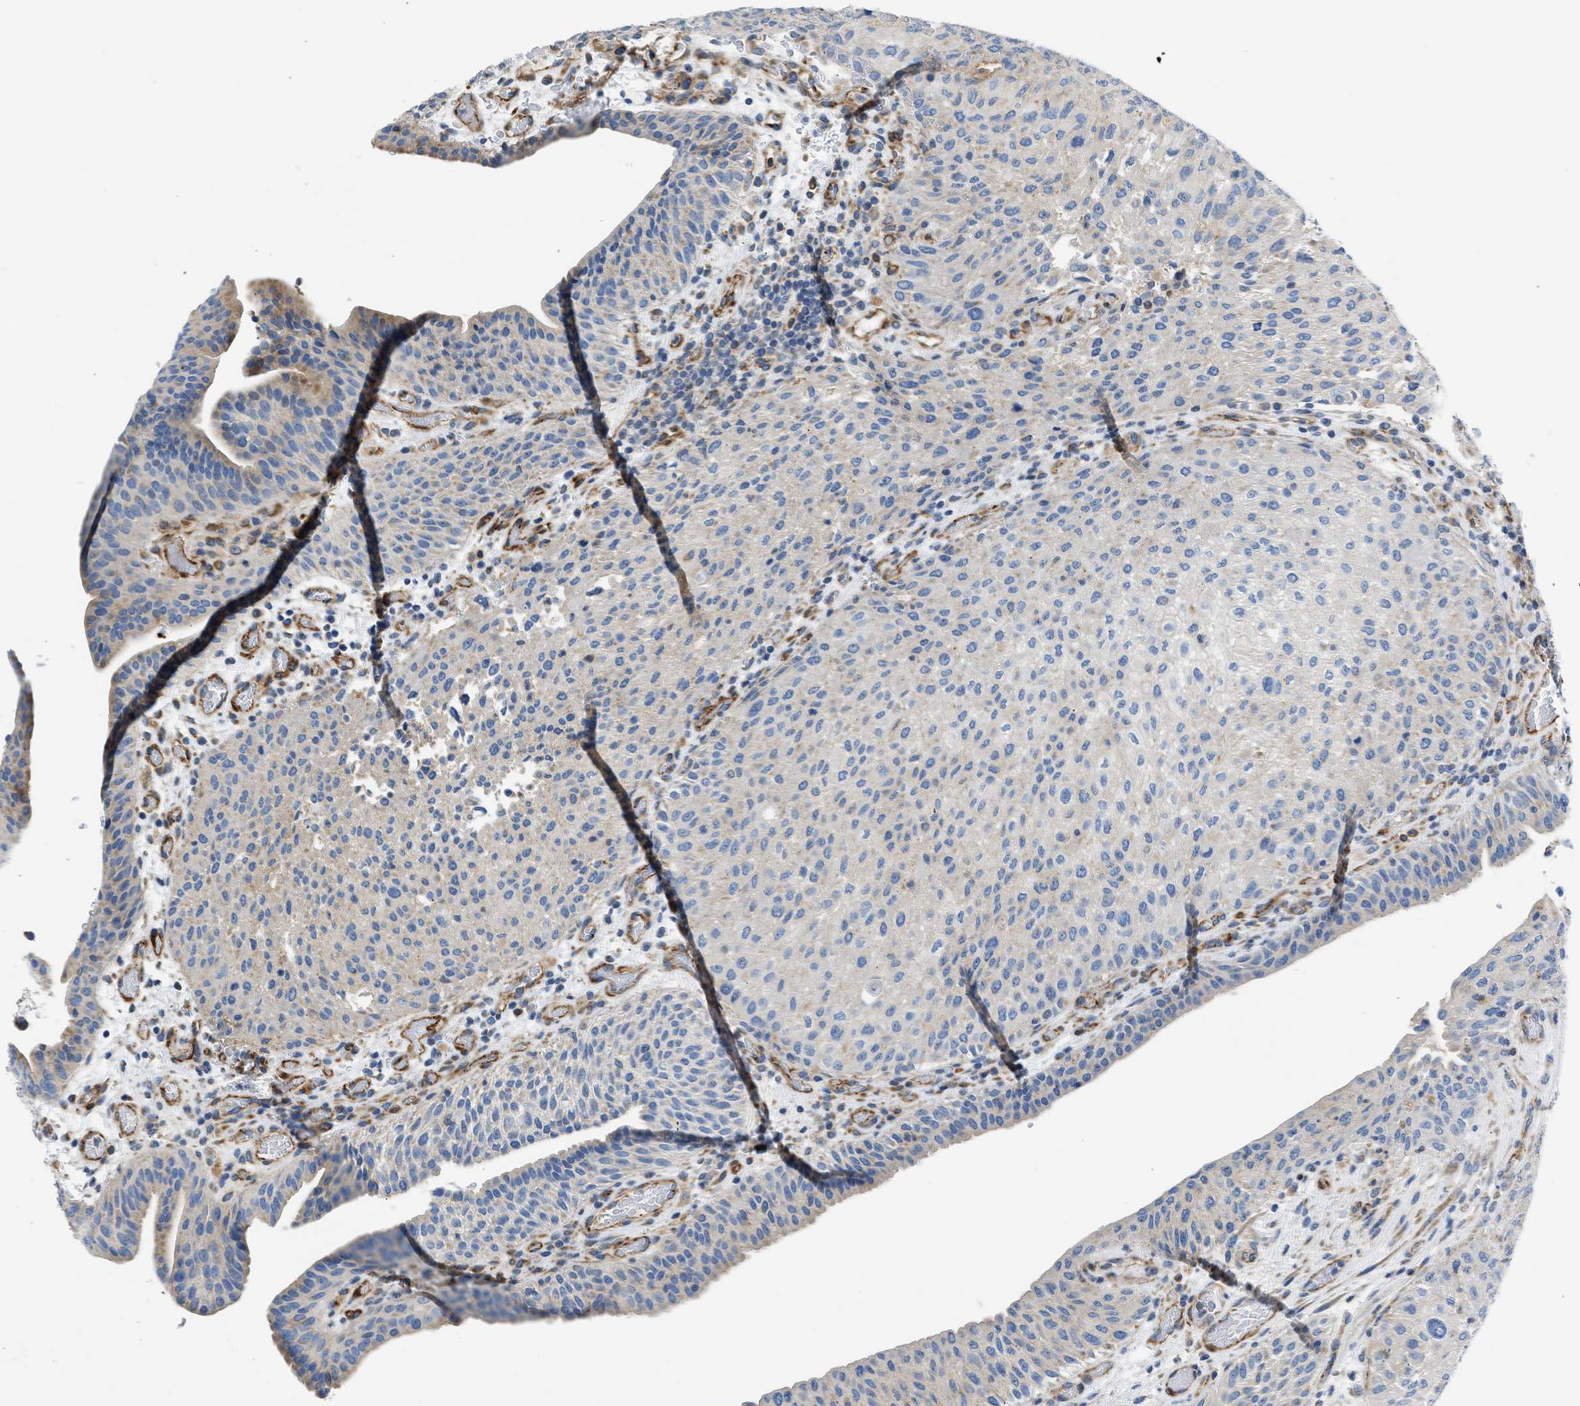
{"staining": {"intensity": "weak", "quantity": "<25%", "location": "cytoplasmic/membranous"}, "tissue": "urothelial cancer", "cell_type": "Tumor cells", "image_type": "cancer", "snomed": [{"axis": "morphology", "description": "Urothelial carcinoma, Low grade"}, {"axis": "morphology", "description": "Urothelial carcinoma, High grade"}, {"axis": "topography", "description": "Urinary bladder"}], "caption": "This image is of urothelial cancer stained with IHC to label a protein in brown with the nuclei are counter-stained blue. There is no staining in tumor cells. (DAB (3,3'-diaminobenzidine) immunohistochemistry (IHC), high magnification).", "gene": "ULK4", "patient": {"sex": "male", "age": 35}}